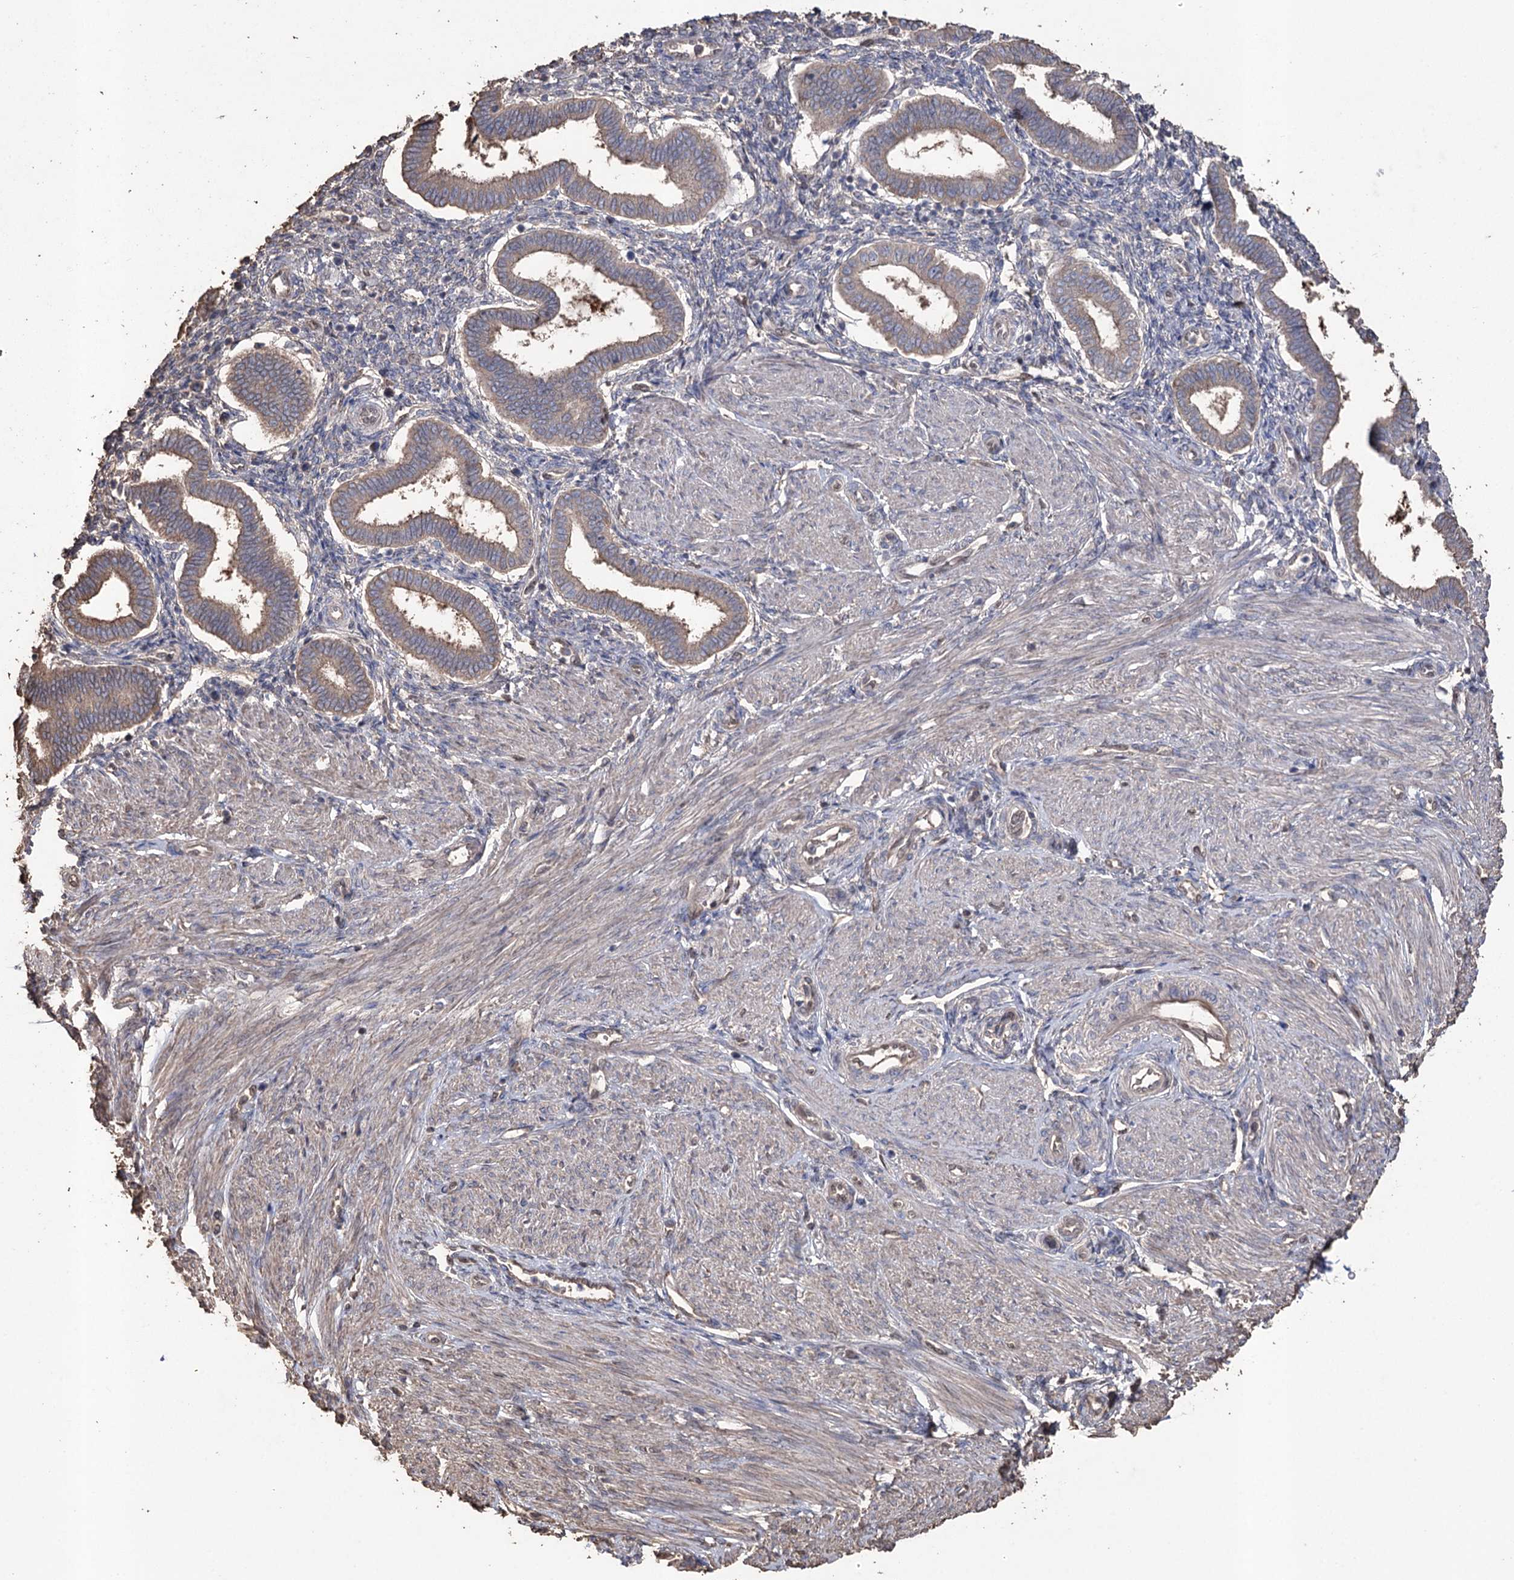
{"staining": {"intensity": "weak", "quantity": "25%-75%", "location": "cytoplasmic/membranous"}, "tissue": "endometrium", "cell_type": "Cells in endometrial stroma", "image_type": "normal", "snomed": [{"axis": "morphology", "description": "Normal tissue, NOS"}, {"axis": "topography", "description": "Endometrium"}], "caption": "Normal endometrium shows weak cytoplasmic/membranous staining in approximately 25%-75% of cells in endometrial stroma, visualized by immunohistochemistry. The protein of interest is stained brown, and the nuclei are stained in blue (DAB (3,3'-diaminobenzidine) IHC with brightfield microscopy, high magnification).", "gene": "FAM13B", "patient": {"sex": "female", "age": 24}}